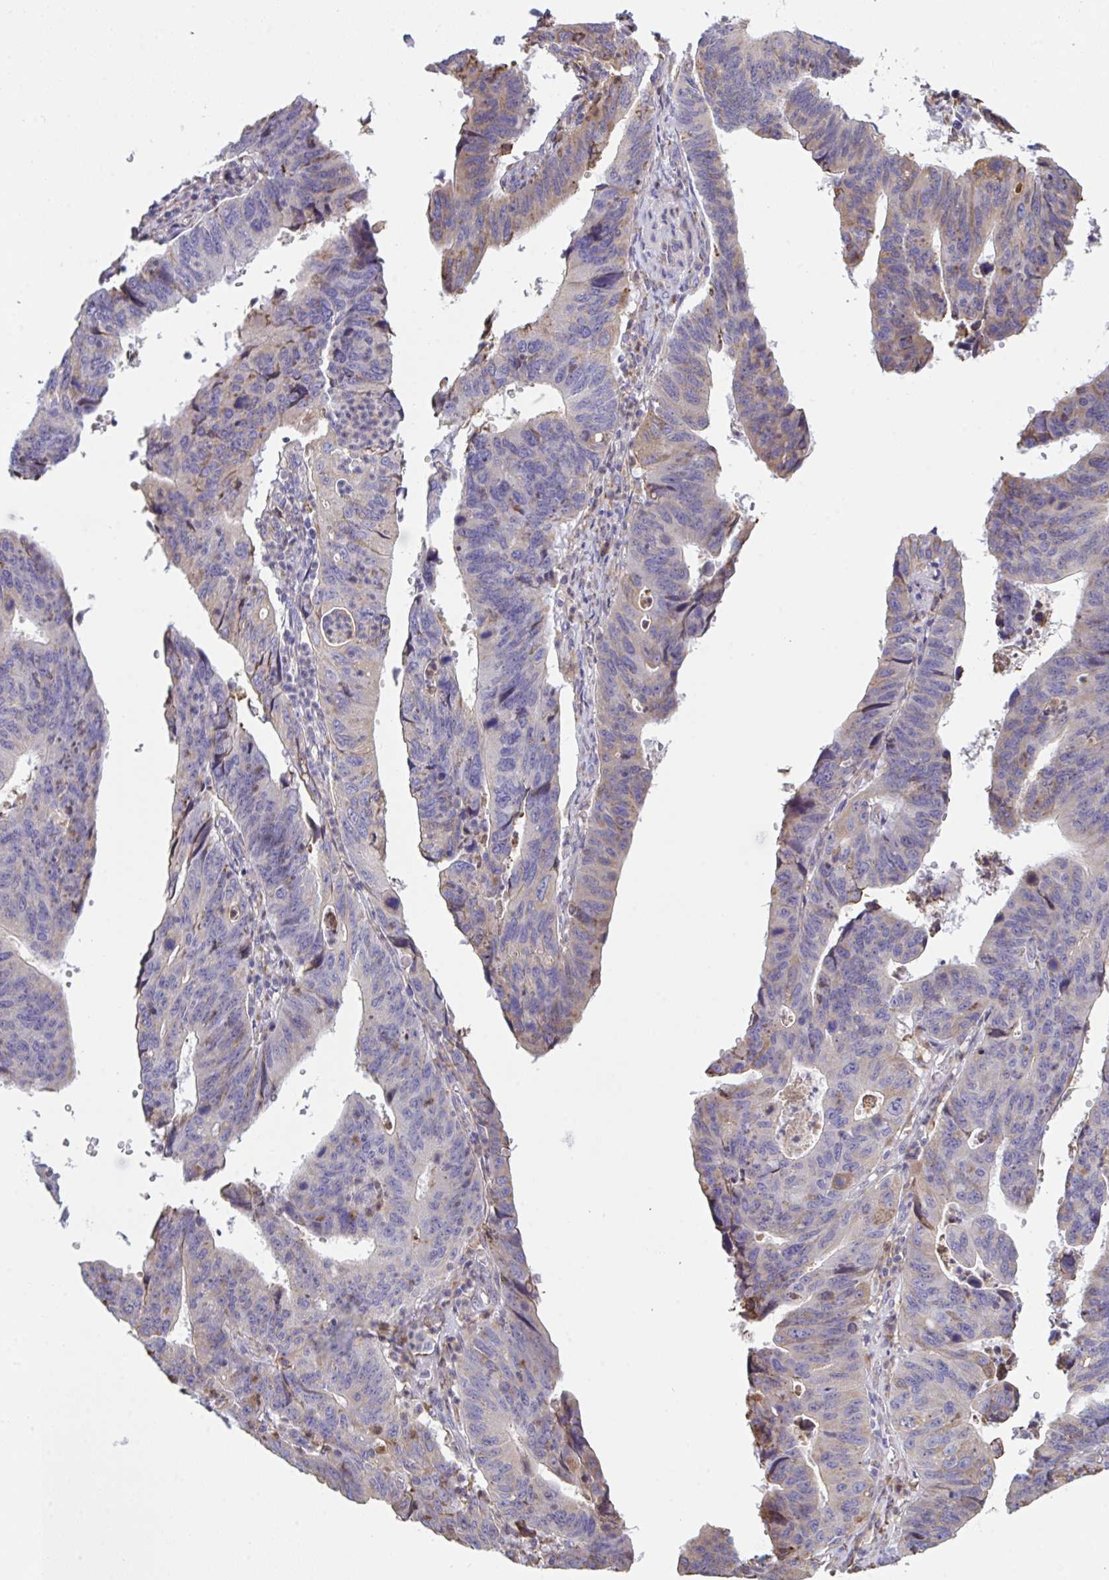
{"staining": {"intensity": "weak", "quantity": "<25%", "location": "cytoplasmic/membranous"}, "tissue": "stomach cancer", "cell_type": "Tumor cells", "image_type": "cancer", "snomed": [{"axis": "morphology", "description": "Adenocarcinoma, NOS"}, {"axis": "topography", "description": "Stomach"}], "caption": "Stomach cancer stained for a protein using IHC shows no expression tumor cells.", "gene": "MYMK", "patient": {"sex": "male", "age": 59}}